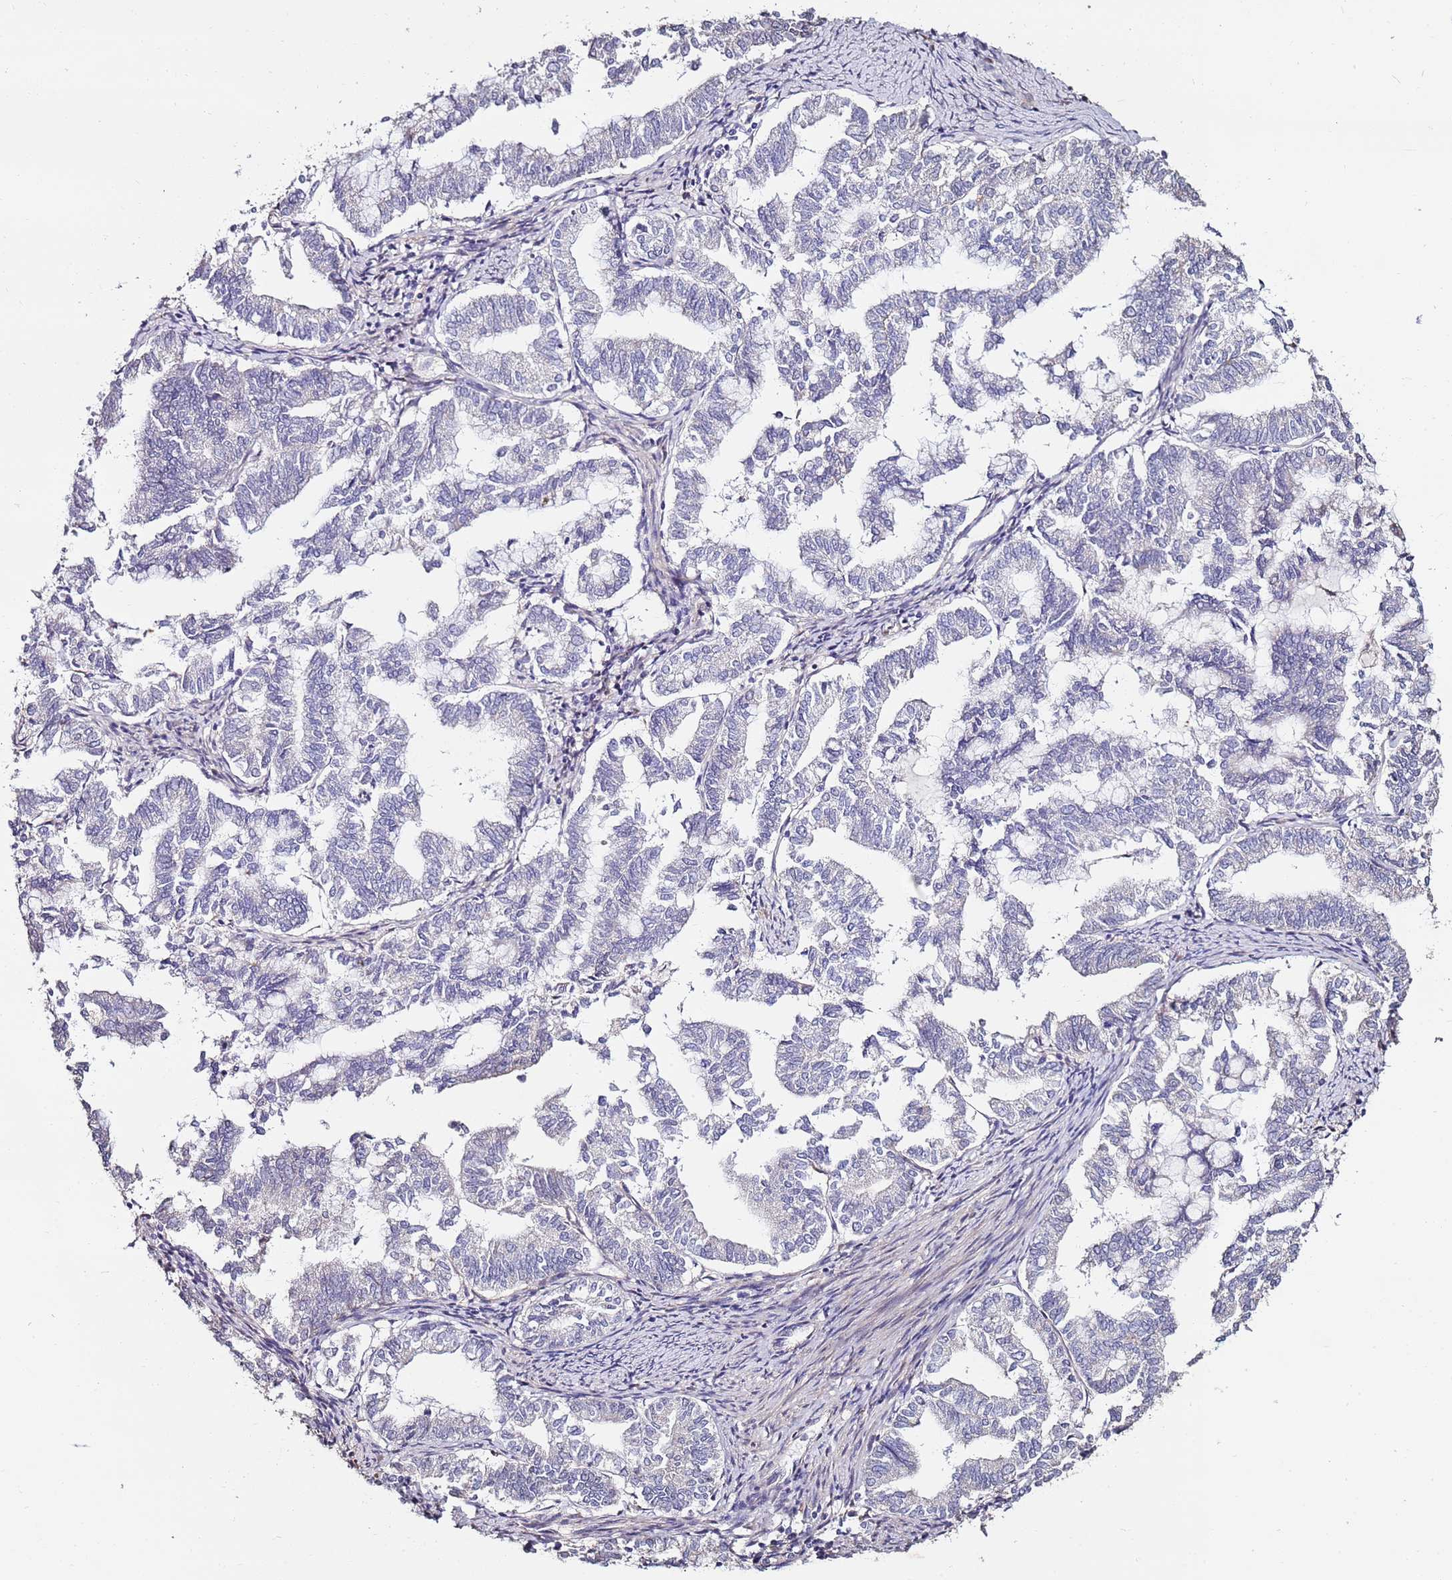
{"staining": {"intensity": "negative", "quantity": "none", "location": "none"}, "tissue": "endometrial cancer", "cell_type": "Tumor cells", "image_type": "cancer", "snomed": [{"axis": "morphology", "description": "Adenocarcinoma, NOS"}, {"axis": "topography", "description": "Endometrium"}], "caption": "An image of human endometrial cancer (adenocarcinoma) is negative for staining in tumor cells. (IHC, brightfield microscopy, high magnification).", "gene": "C3orf80", "patient": {"sex": "female", "age": 79}}